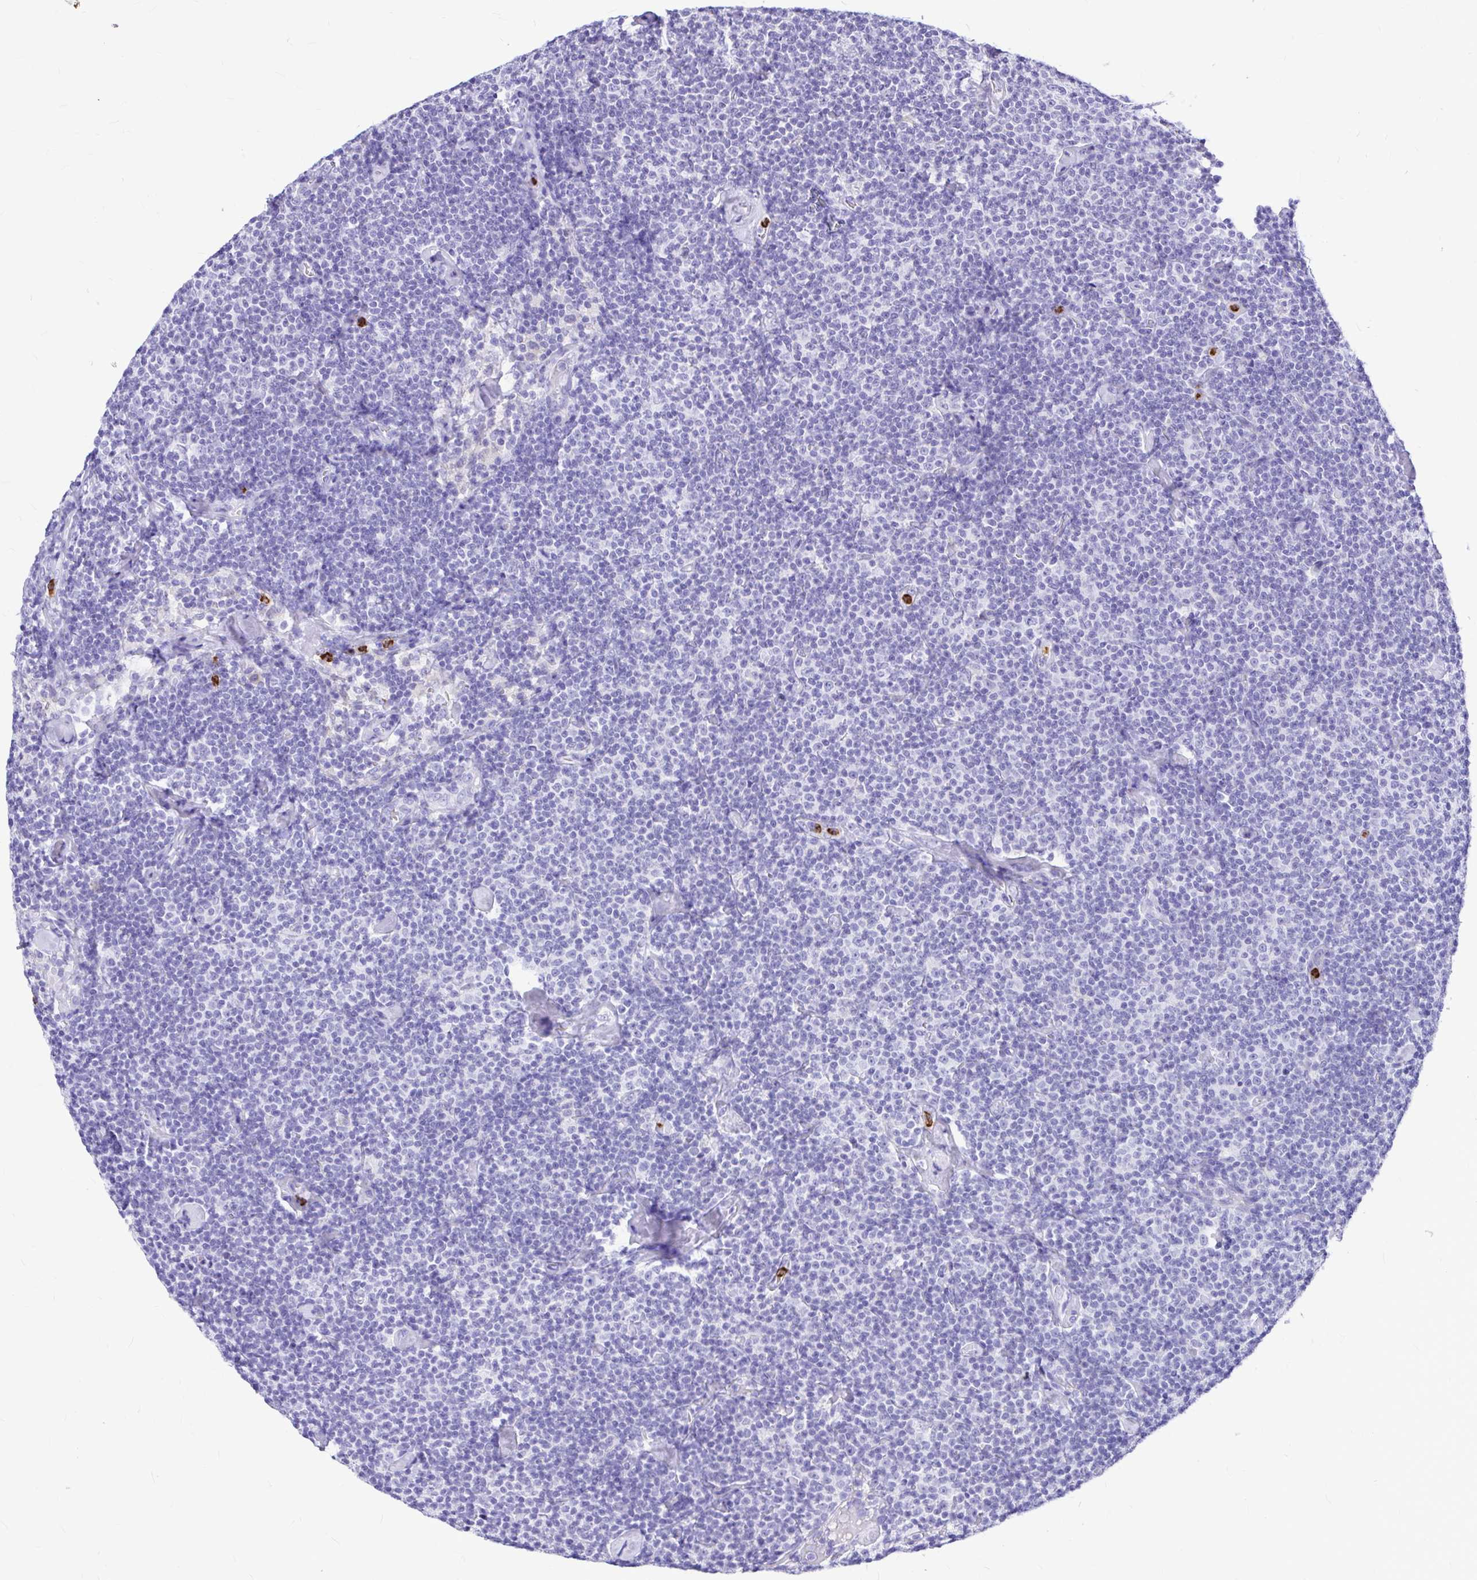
{"staining": {"intensity": "negative", "quantity": "none", "location": "none"}, "tissue": "lymphoma", "cell_type": "Tumor cells", "image_type": "cancer", "snomed": [{"axis": "morphology", "description": "Malignant lymphoma, non-Hodgkin's type, Low grade"}, {"axis": "topography", "description": "Lymph node"}], "caption": "The photomicrograph exhibits no significant positivity in tumor cells of malignant lymphoma, non-Hodgkin's type (low-grade). (Immunohistochemistry, brightfield microscopy, high magnification).", "gene": "CLEC1B", "patient": {"sex": "male", "age": 81}}